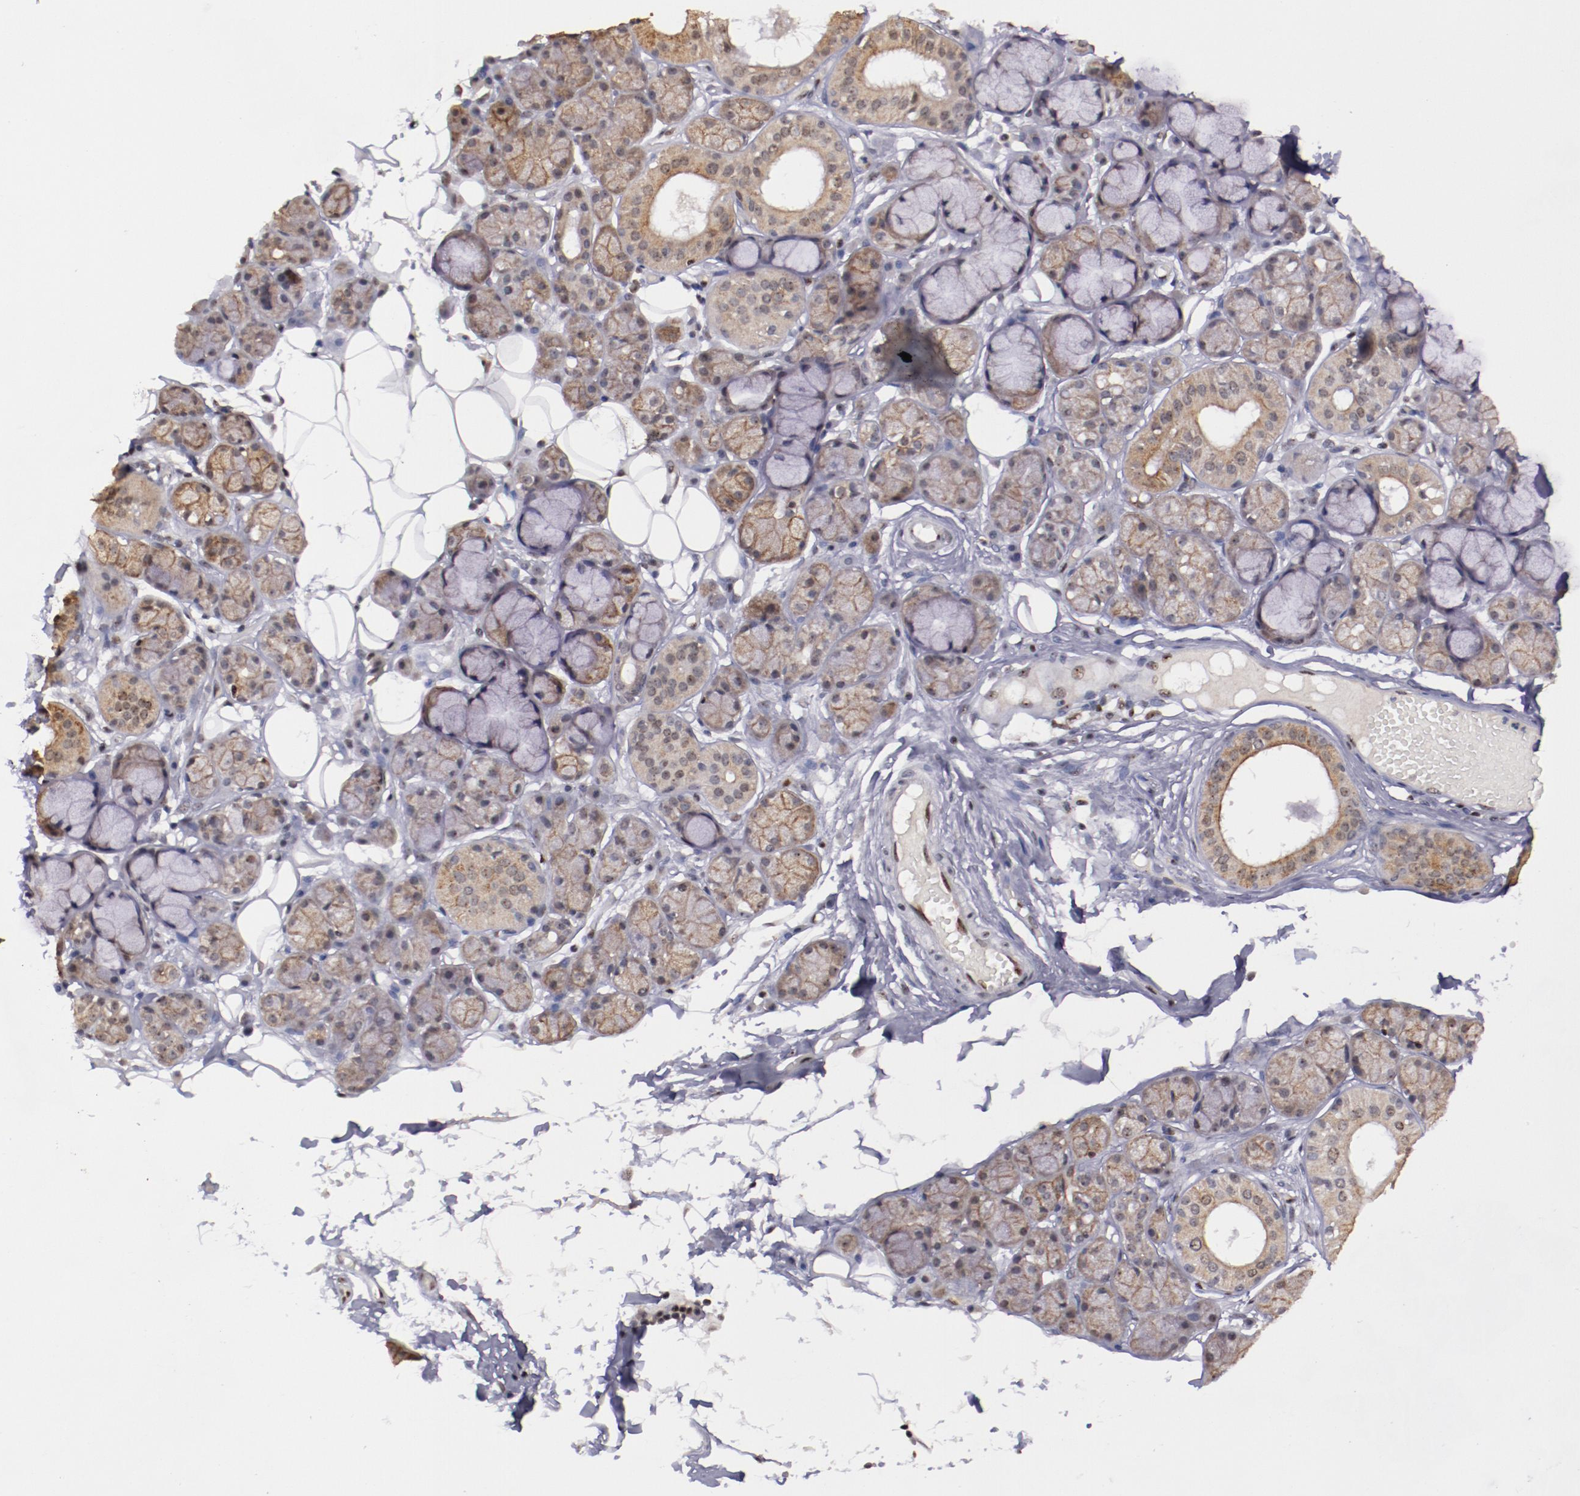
{"staining": {"intensity": "moderate", "quantity": ">75%", "location": "cytoplasmic/membranous,nuclear"}, "tissue": "salivary gland", "cell_type": "Glandular cells", "image_type": "normal", "snomed": [{"axis": "morphology", "description": "Normal tissue, NOS"}, {"axis": "topography", "description": "Skeletal muscle"}, {"axis": "topography", "description": "Oral tissue"}, {"axis": "topography", "description": "Salivary gland"}, {"axis": "topography", "description": "Peripheral nerve tissue"}], "caption": "Human salivary gland stained for a protein (brown) exhibits moderate cytoplasmic/membranous,nuclear positive positivity in about >75% of glandular cells.", "gene": "DDX24", "patient": {"sex": "male", "age": 54}}